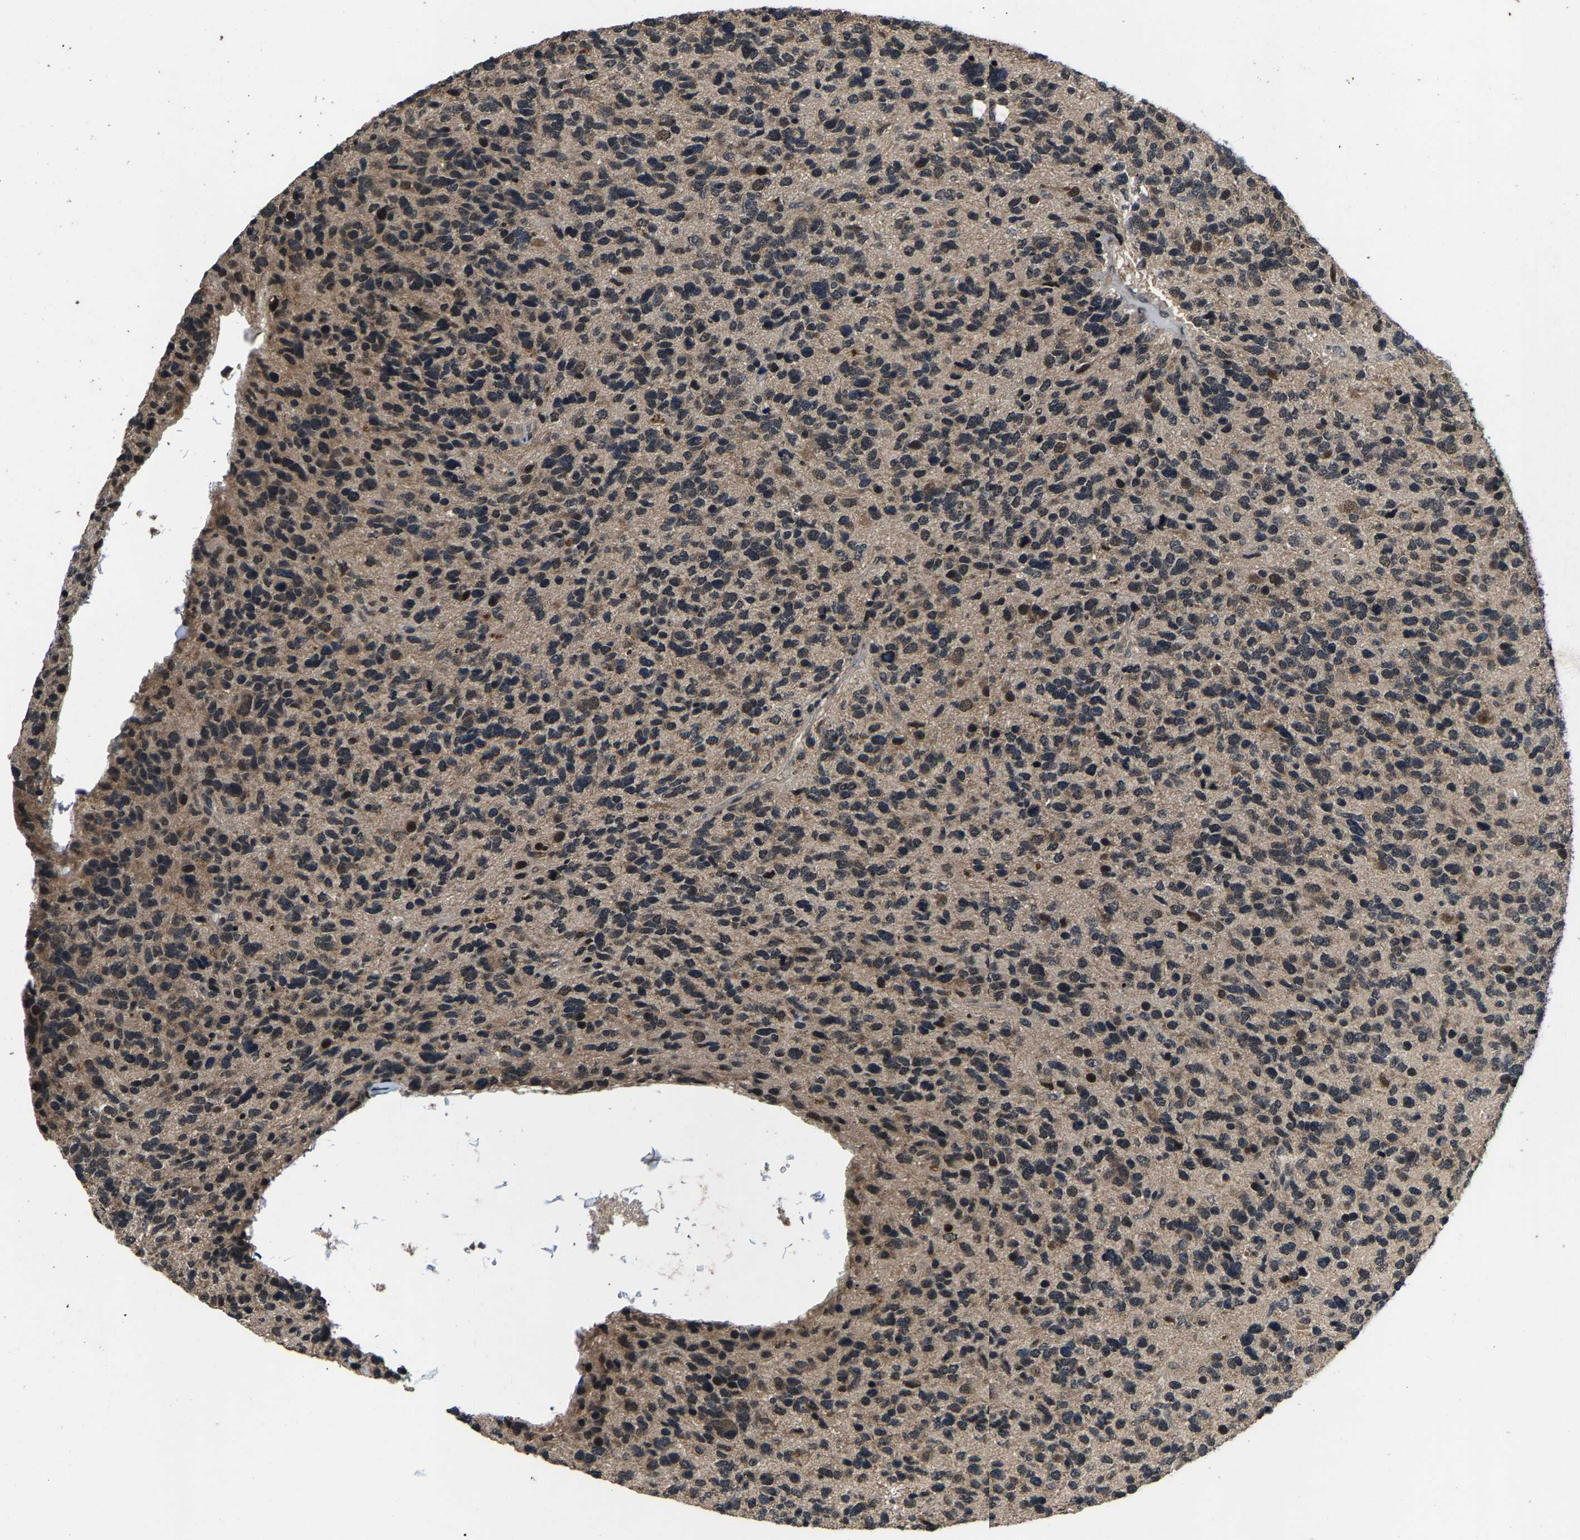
{"staining": {"intensity": "weak", "quantity": "<25%", "location": "cytoplasmic/membranous,nuclear"}, "tissue": "glioma", "cell_type": "Tumor cells", "image_type": "cancer", "snomed": [{"axis": "morphology", "description": "Glioma, malignant, High grade"}, {"axis": "topography", "description": "Brain"}], "caption": "An image of malignant high-grade glioma stained for a protein reveals no brown staining in tumor cells.", "gene": "HUWE1", "patient": {"sex": "female", "age": 58}}